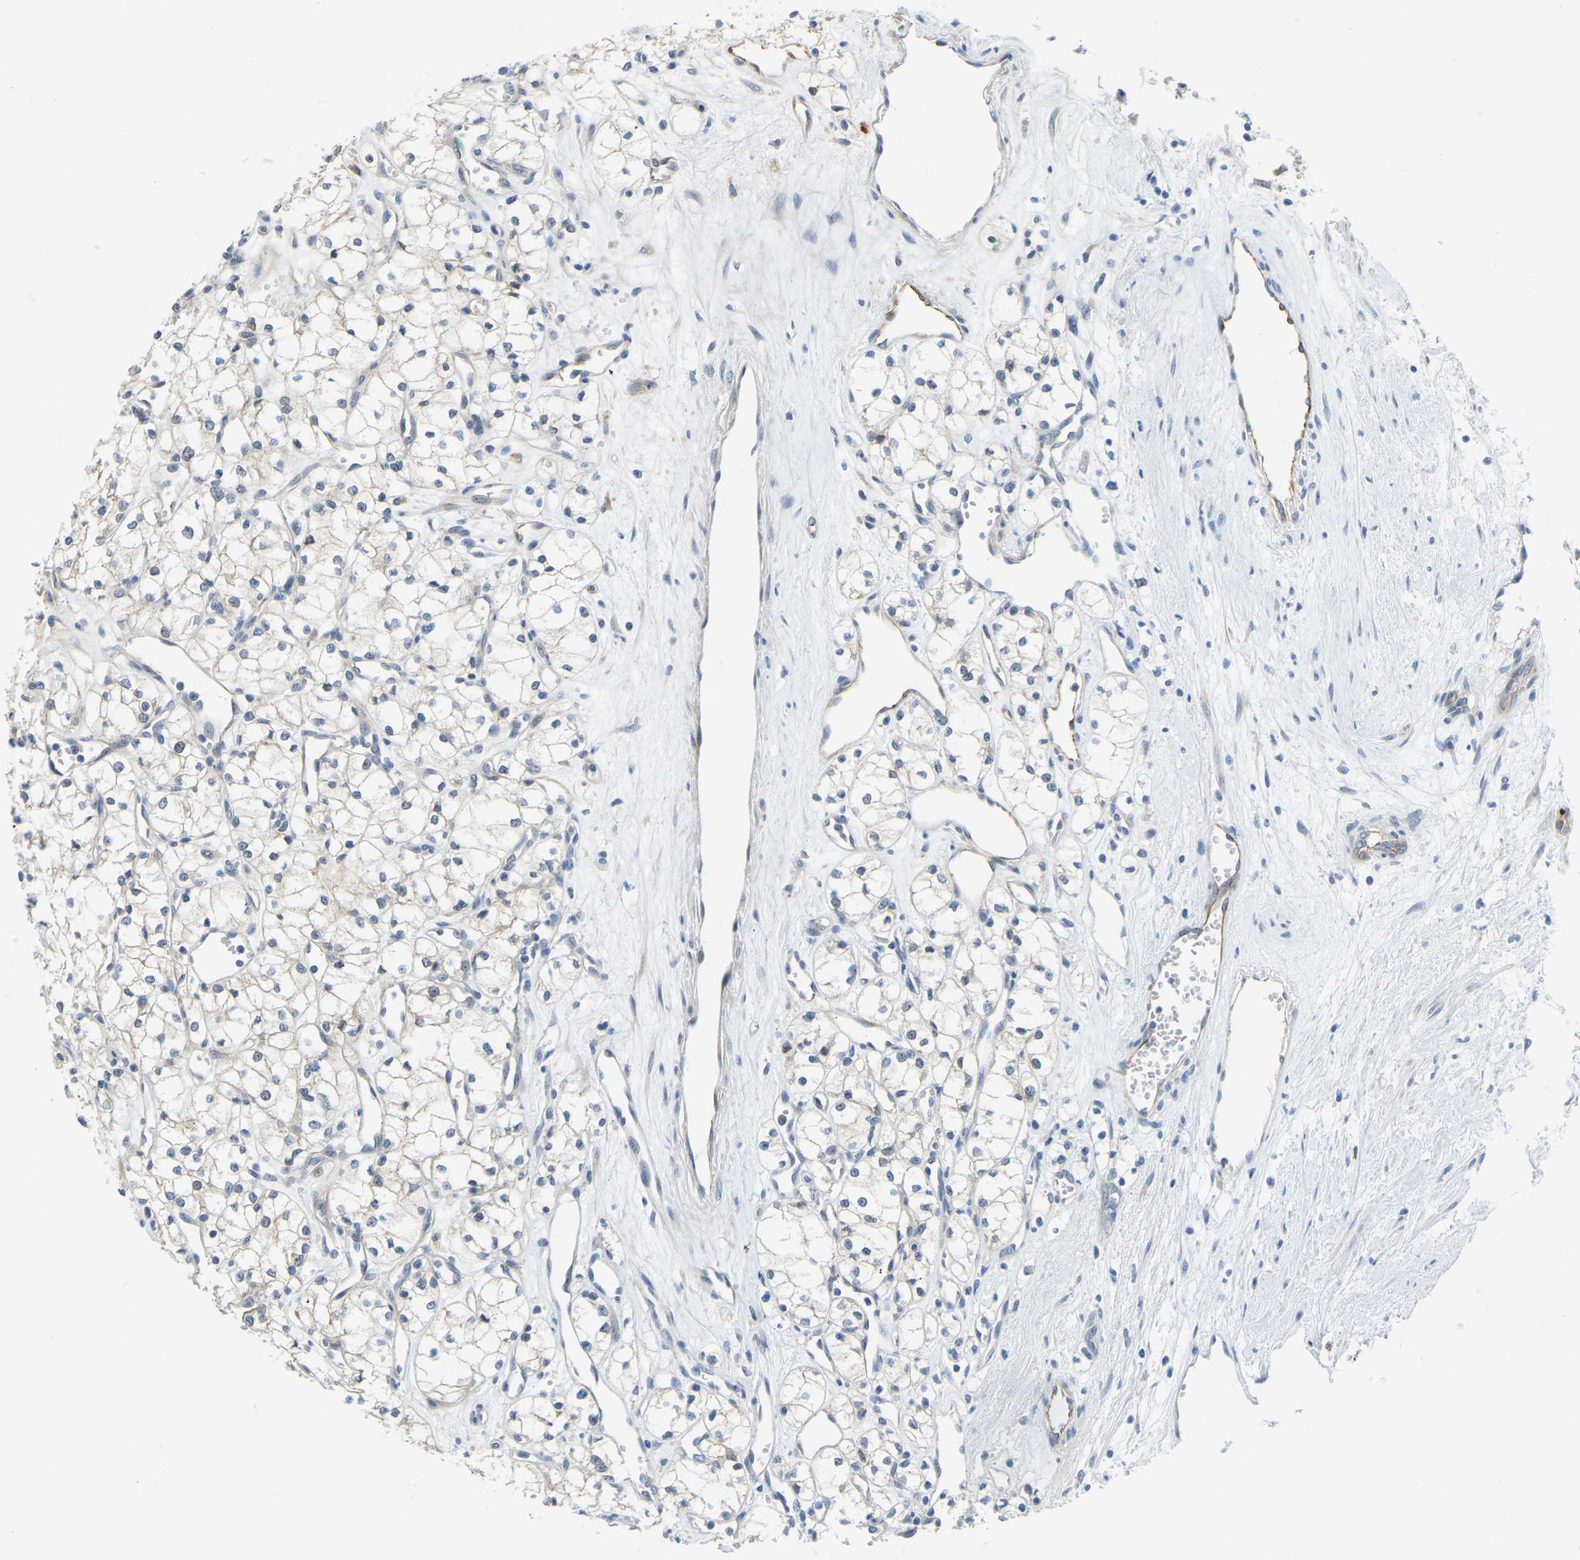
{"staining": {"intensity": "weak", "quantity": "<25%", "location": "cytoplasmic/membranous"}, "tissue": "renal cancer", "cell_type": "Tumor cells", "image_type": "cancer", "snomed": [{"axis": "morphology", "description": "Adenocarcinoma, NOS"}, {"axis": "topography", "description": "Kidney"}], "caption": "A high-resolution histopathology image shows immunohistochemistry staining of renal cancer, which reveals no significant staining in tumor cells.", "gene": "NME8", "patient": {"sex": "male", "age": 59}}